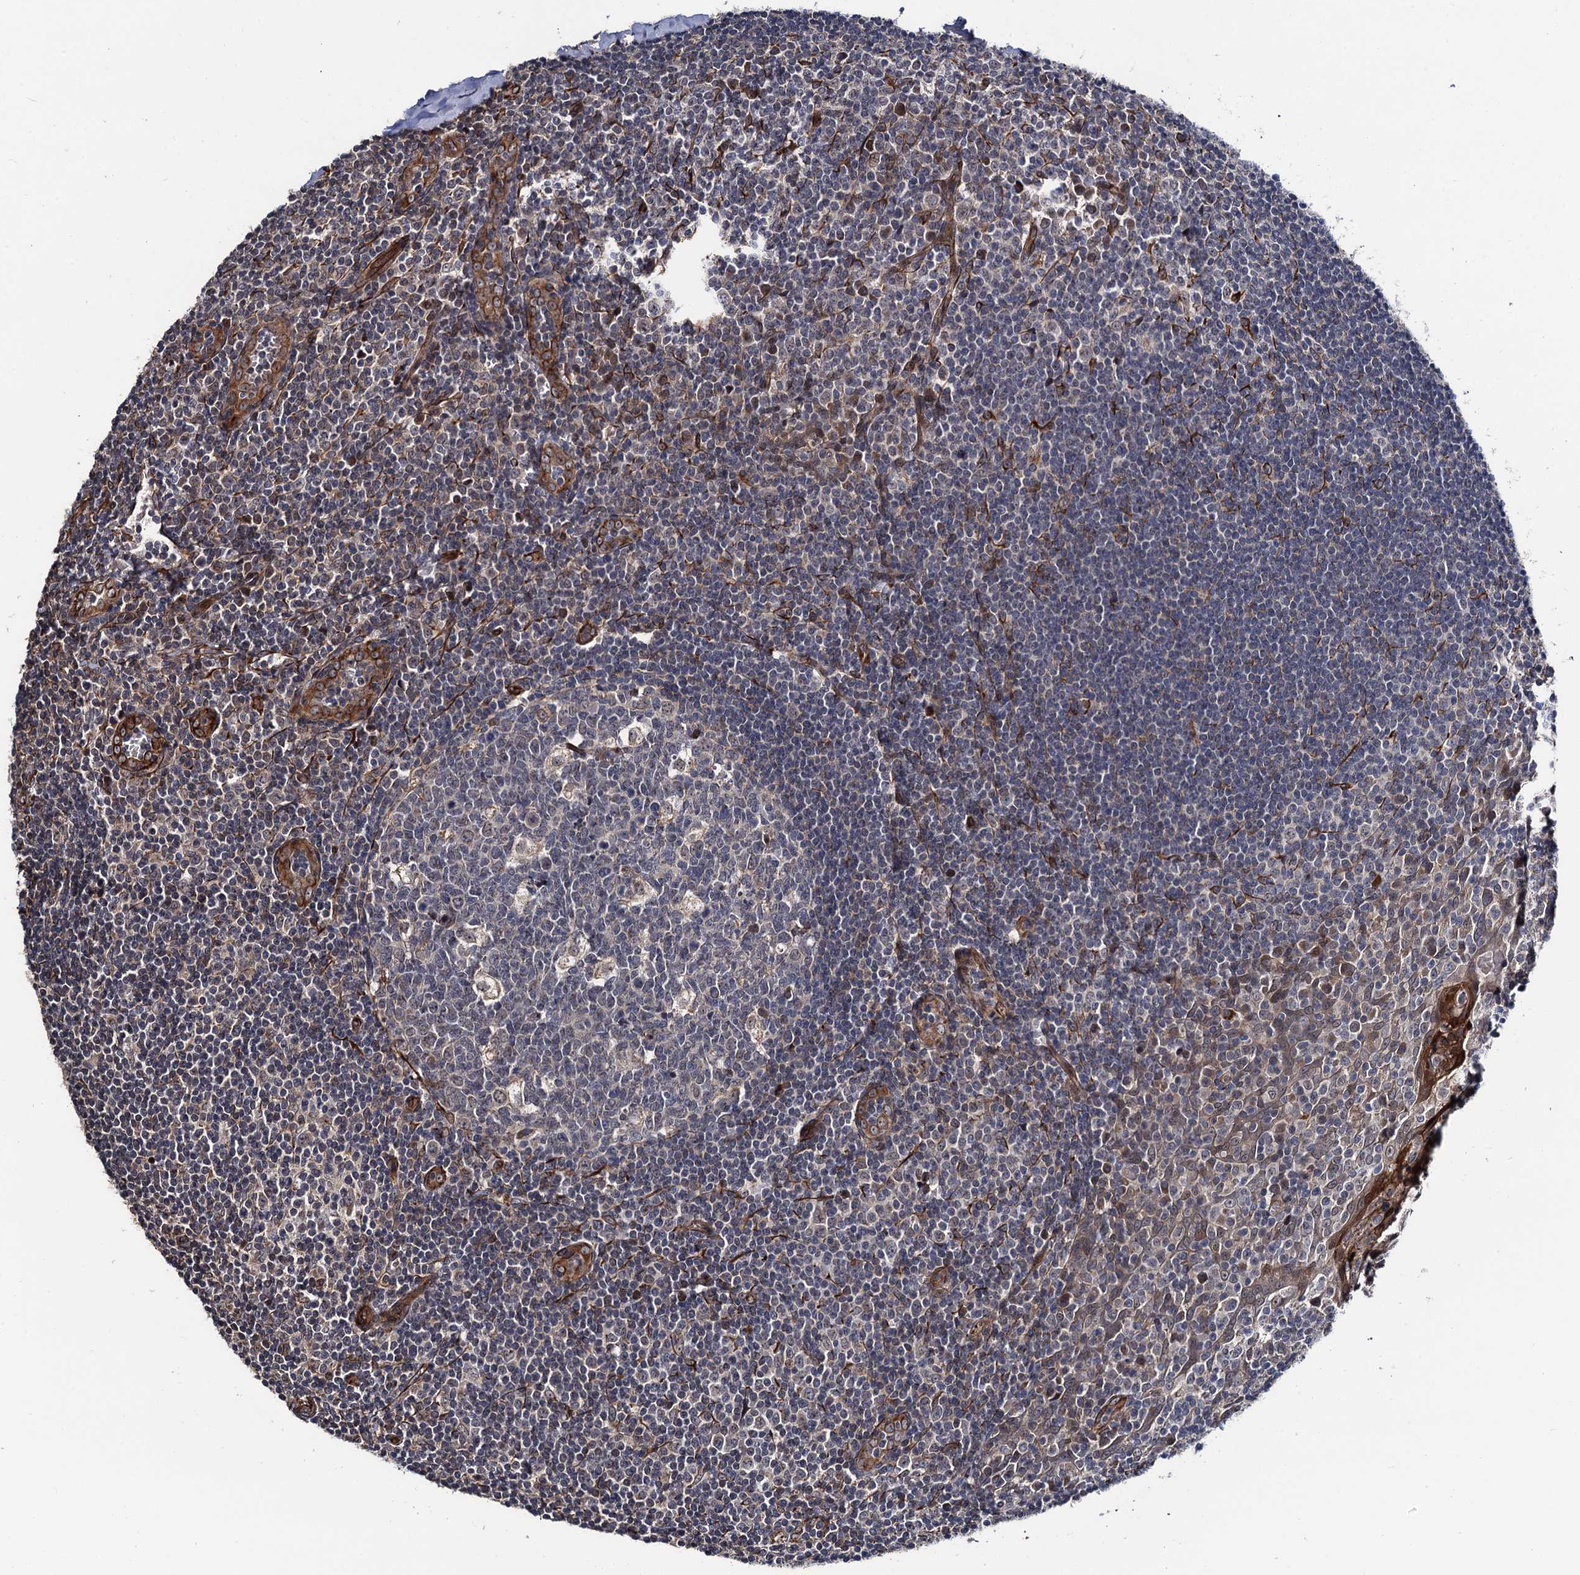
{"staining": {"intensity": "weak", "quantity": "<25%", "location": "nuclear"}, "tissue": "tonsil", "cell_type": "Germinal center cells", "image_type": "normal", "snomed": [{"axis": "morphology", "description": "Normal tissue, NOS"}, {"axis": "topography", "description": "Tonsil"}], "caption": "DAB (3,3'-diaminobenzidine) immunohistochemical staining of benign tonsil shows no significant staining in germinal center cells.", "gene": "FSIP1", "patient": {"sex": "male", "age": 27}}